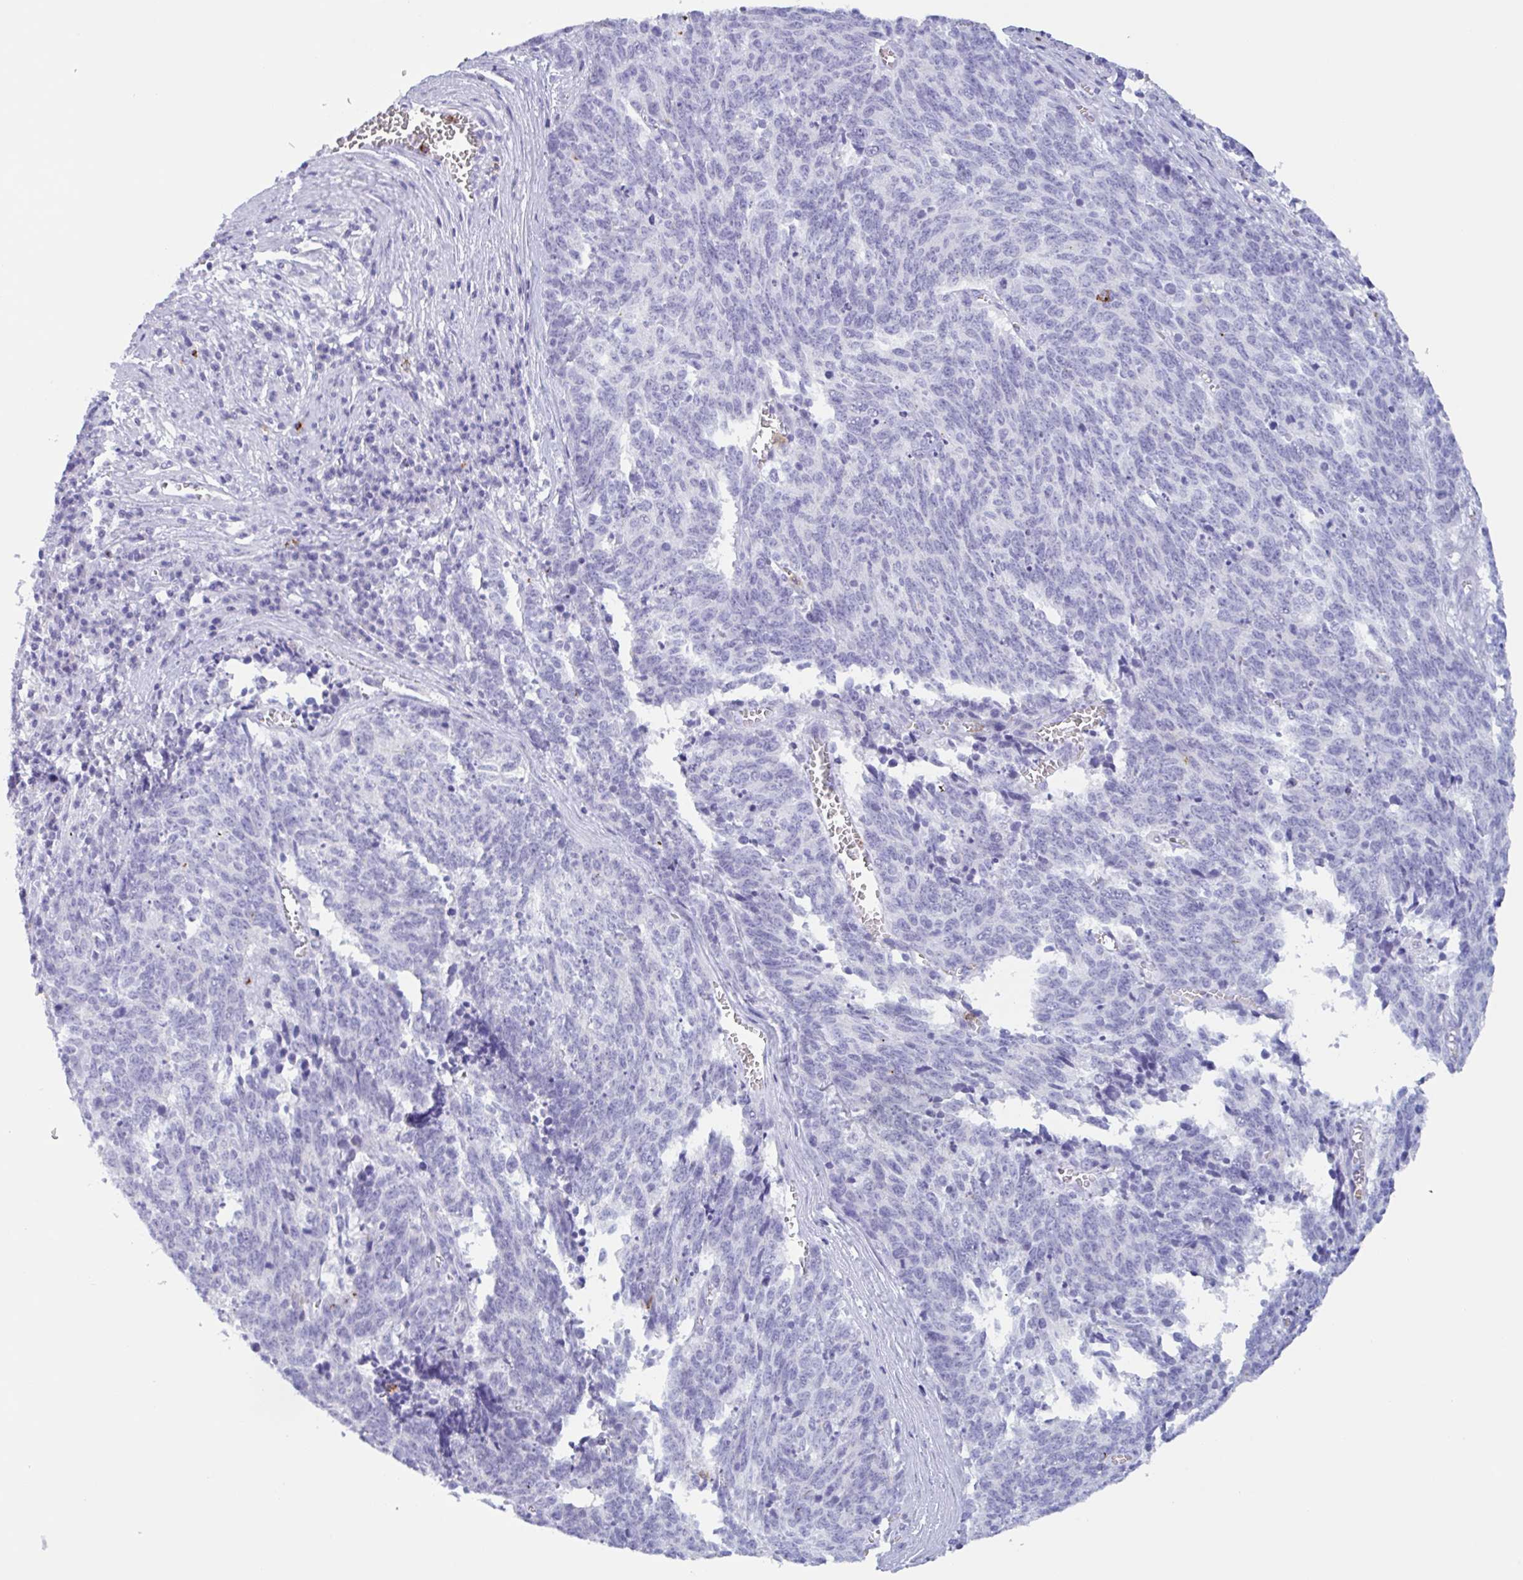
{"staining": {"intensity": "negative", "quantity": "none", "location": "none"}, "tissue": "cervical cancer", "cell_type": "Tumor cells", "image_type": "cancer", "snomed": [{"axis": "morphology", "description": "Squamous cell carcinoma, NOS"}, {"axis": "topography", "description": "Cervix"}], "caption": "This is an IHC image of human cervical squamous cell carcinoma. There is no positivity in tumor cells.", "gene": "DTWD2", "patient": {"sex": "female", "age": 29}}